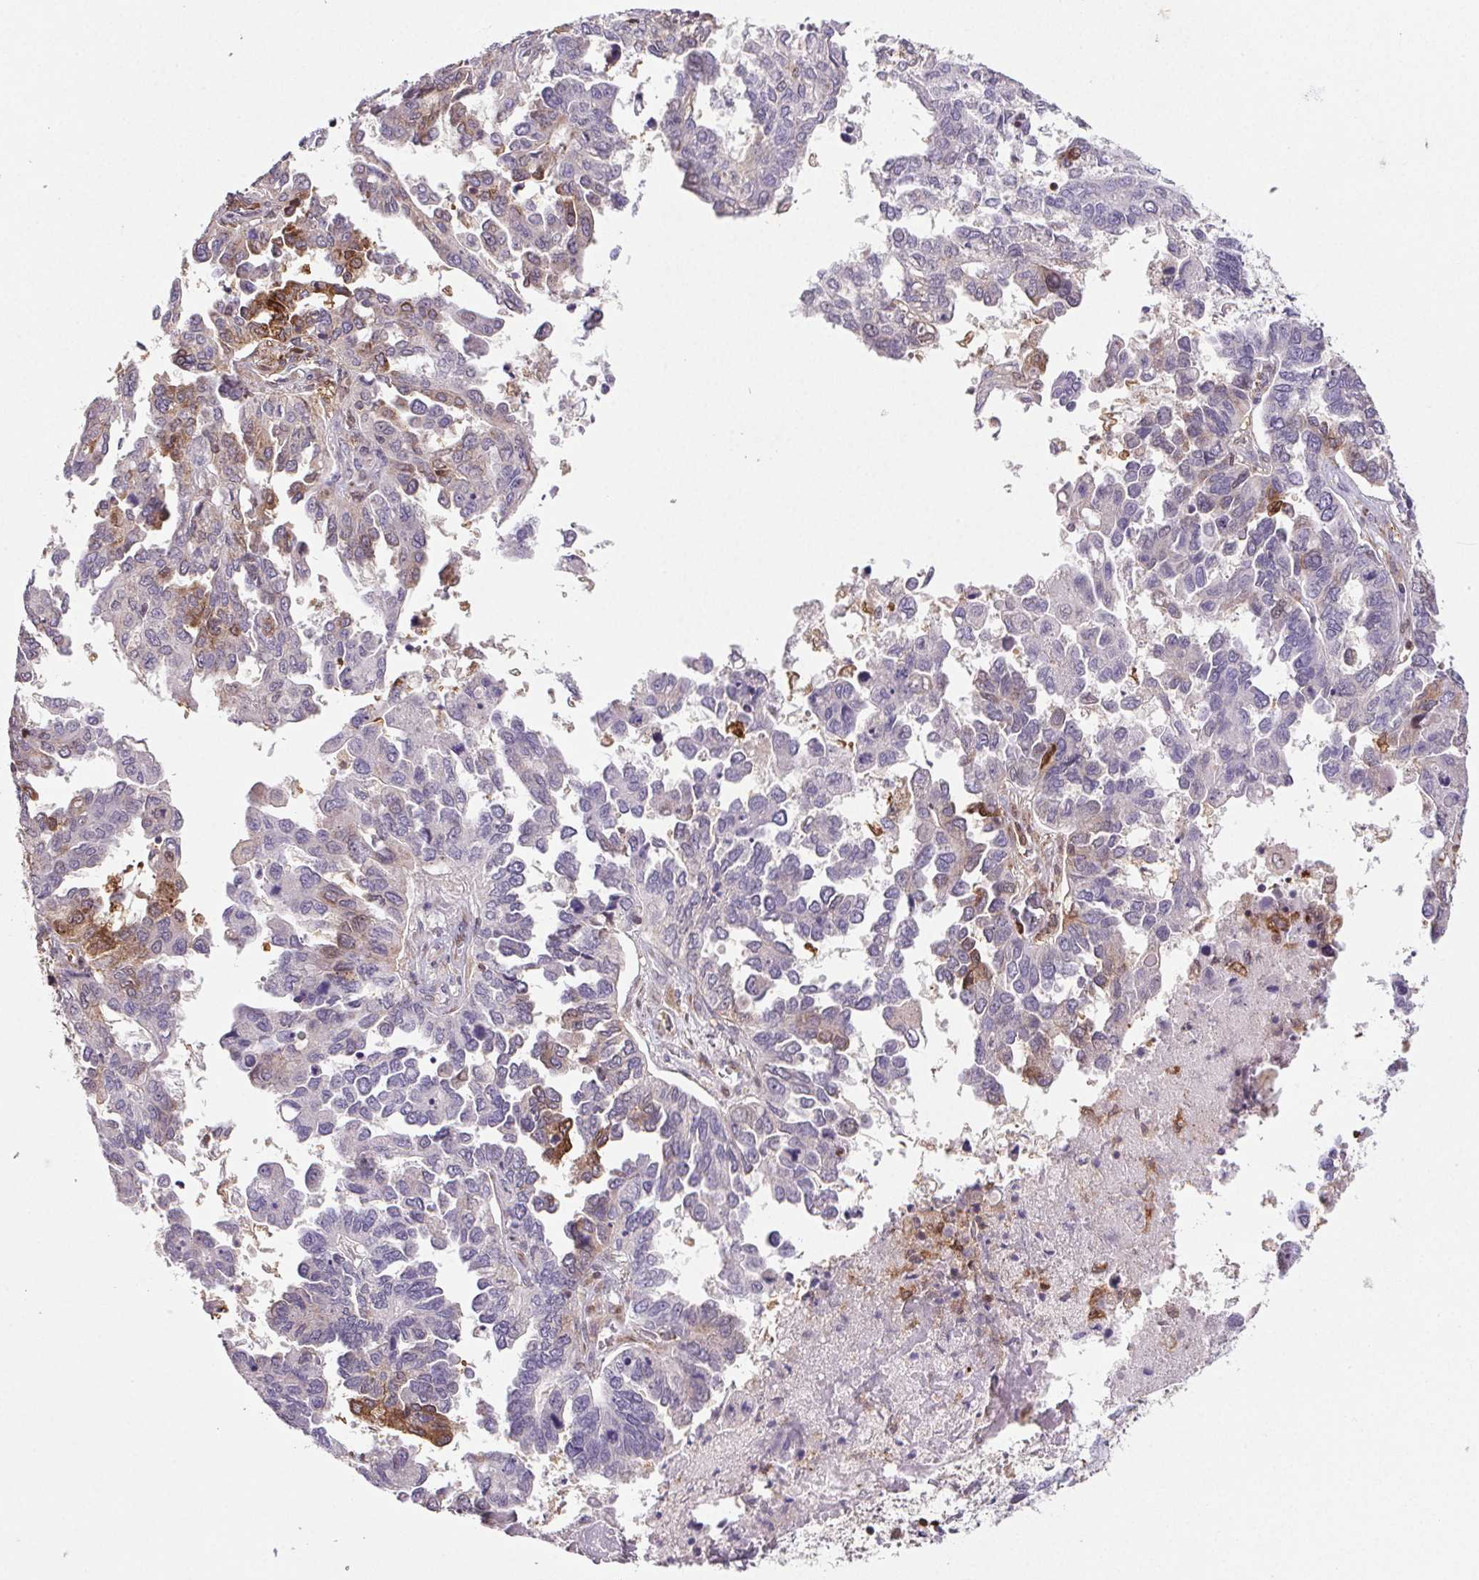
{"staining": {"intensity": "moderate", "quantity": "<25%", "location": "cytoplasmic/membranous"}, "tissue": "ovarian cancer", "cell_type": "Tumor cells", "image_type": "cancer", "snomed": [{"axis": "morphology", "description": "Cystadenocarcinoma, serous, NOS"}, {"axis": "topography", "description": "Ovary"}], "caption": "High-magnification brightfield microscopy of ovarian cancer stained with DAB (brown) and counterstained with hematoxylin (blue). tumor cells exhibit moderate cytoplasmic/membranous expression is present in approximately<25% of cells. (DAB (3,3'-diaminobenzidine) IHC with brightfield microscopy, high magnification).", "gene": "GBP1", "patient": {"sex": "female", "age": 53}}